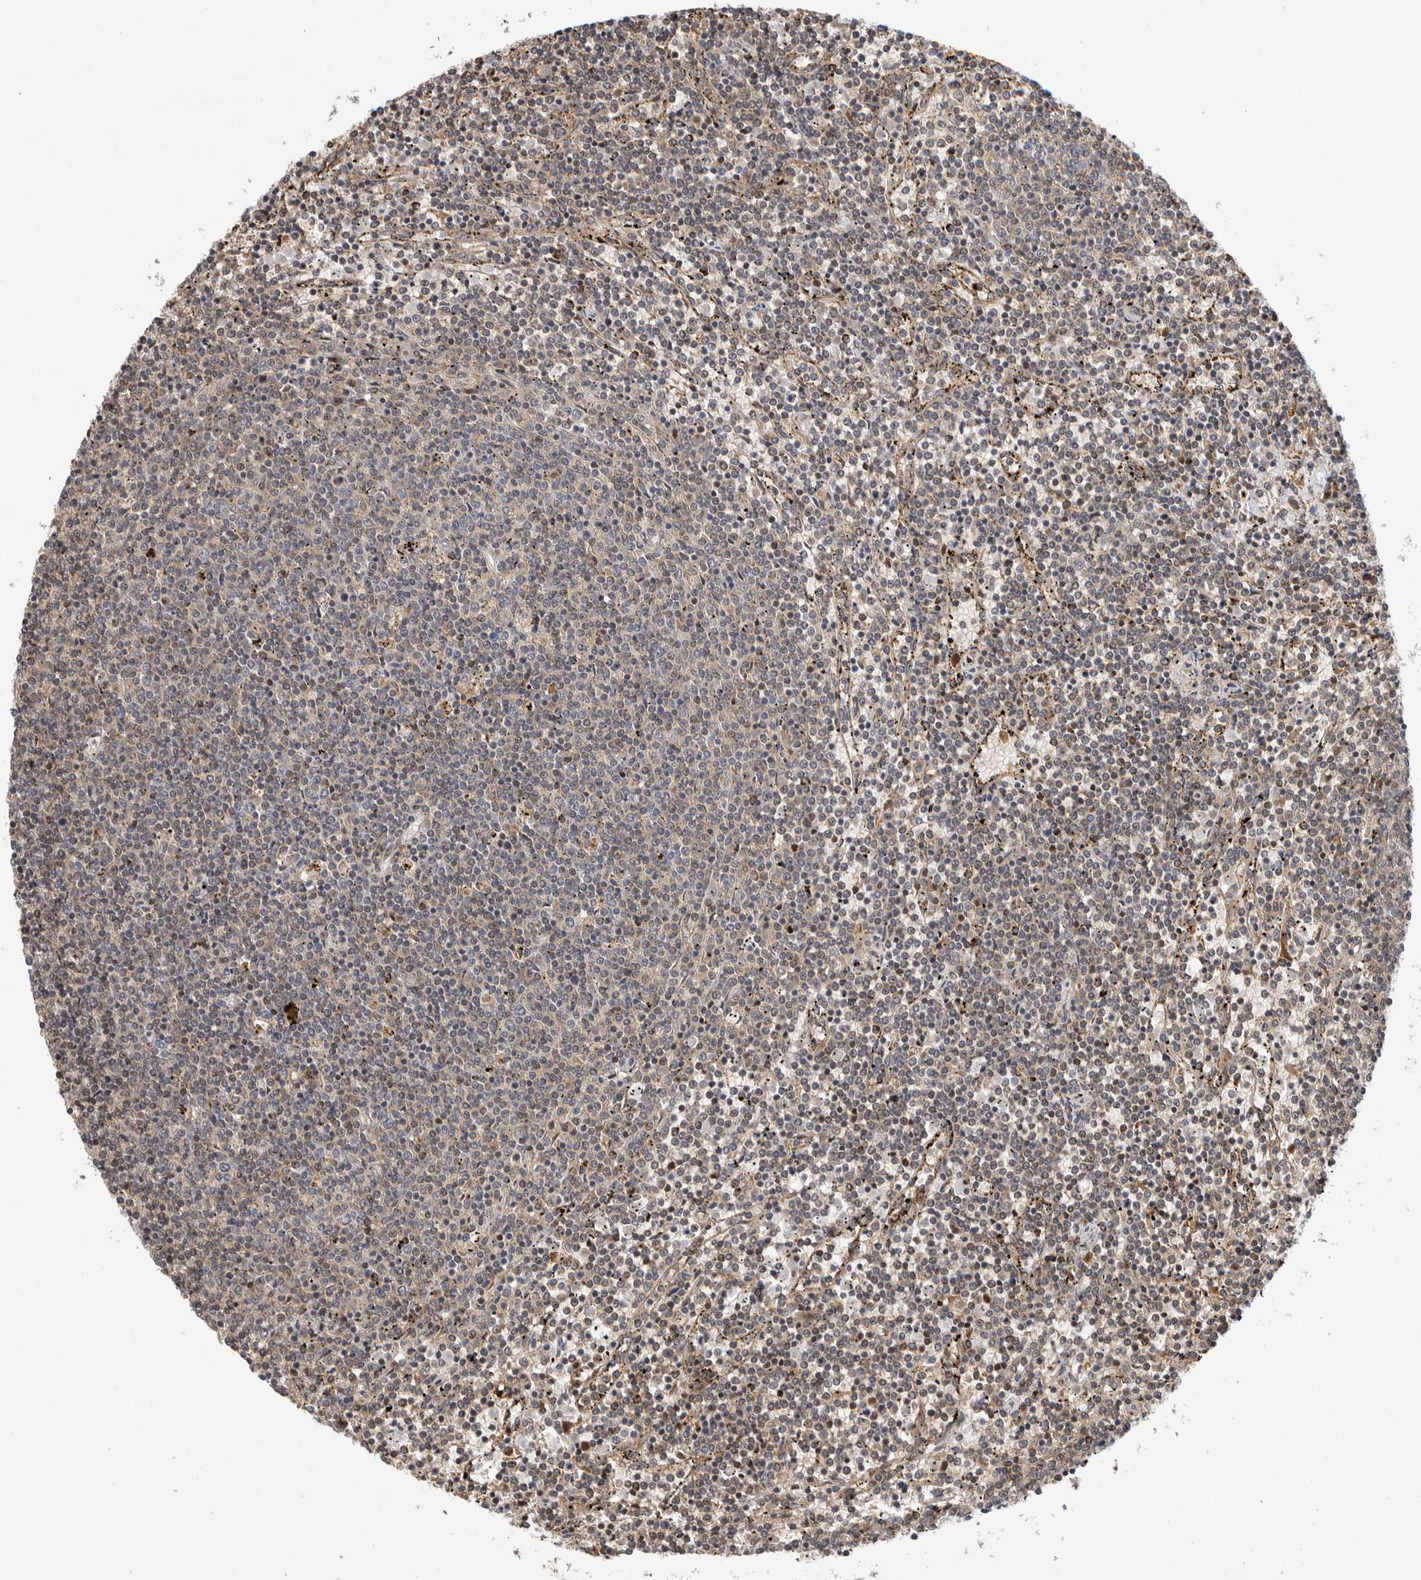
{"staining": {"intensity": "negative", "quantity": "none", "location": "none"}, "tissue": "lymphoma", "cell_type": "Tumor cells", "image_type": "cancer", "snomed": [{"axis": "morphology", "description": "Malignant lymphoma, non-Hodgkin's type, Low grade"}, {"axis": "topography", "description": "Spleen"}], "caption": "Histopathology image shows no protein expression in tumor cells of malignant lymphoma, non-Hodgkin's type (low-grade) tissue. (DAB IHC, high magnification).", "gene": "KCNK1", "patient": {"sex": "female", "age": 50}}